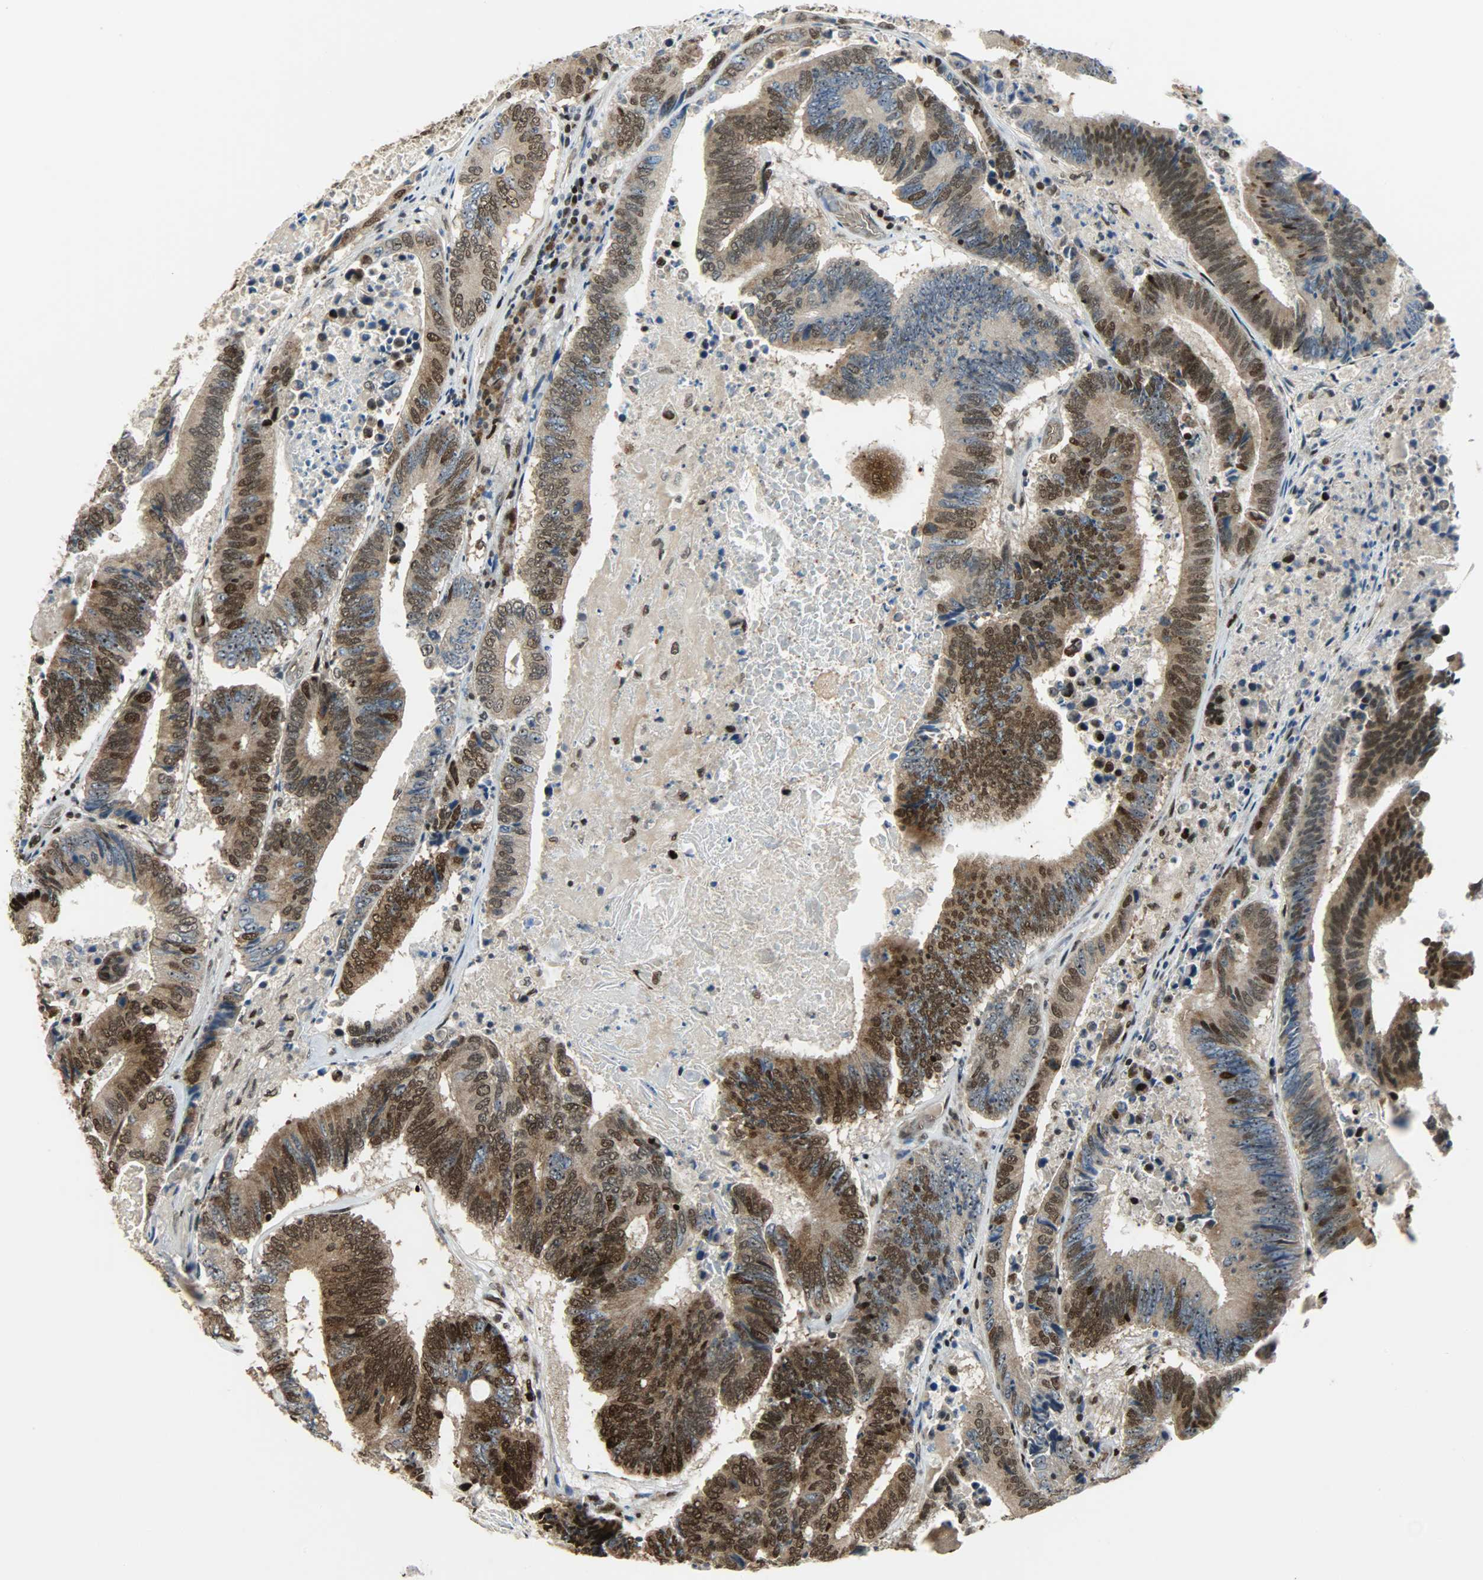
{"staining": {"intensity": "strong", "quantity": ">75%", "location": "cytoplasmic/membranous,nuclear"}, "tissue": "colorectal cancer", "cell_type": "Tumor cells", "image_type": "cancer", "snomed": [{"axis": "morphology", "description": "Adenocarcinoma, NOS"}, {"axis": "topography", "description": "Colon"}], "caption": "Colorectal cancer stained with DAB immunohistochemistry (IHC) reveals high levels of strong cytoplasmic/membranous and nuclear expression in about >75% of tumor cells.", "gene": "SNAI1", "patient": {"sex": "female", "age": 78}}